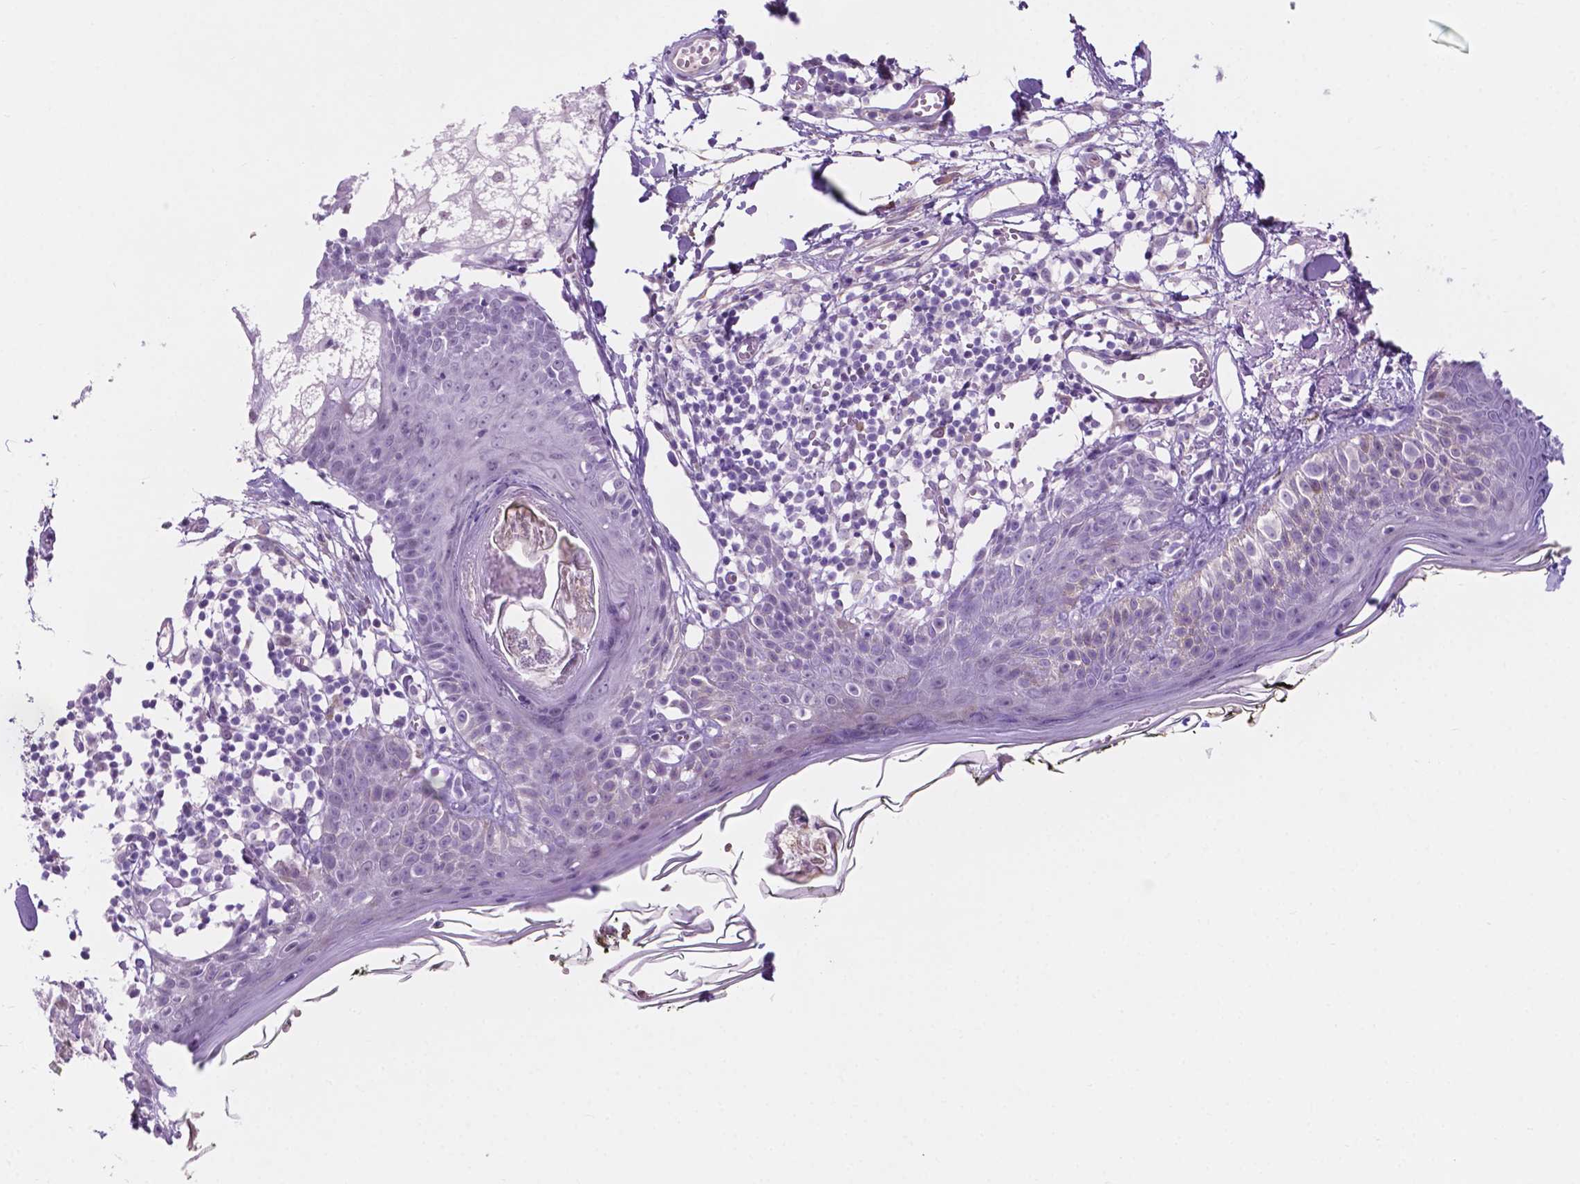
{"staining": {"intensity": "negative", "quantity": "none", "location": "none"}, "tissue": "skin", "cell_type": "Fibroblasts", "image_type": "normal", "snomed": [{"axis": "morphology", "description": "Normal tissue, NOS"}, {"axis": "topography", "description": "Skin"}], "caption": "The immunohistochemistry histopathology image has no significant expression in fibroblasts of skin.", "gene": "ACY3", "patient": {"sex": "male", "age": 76}}